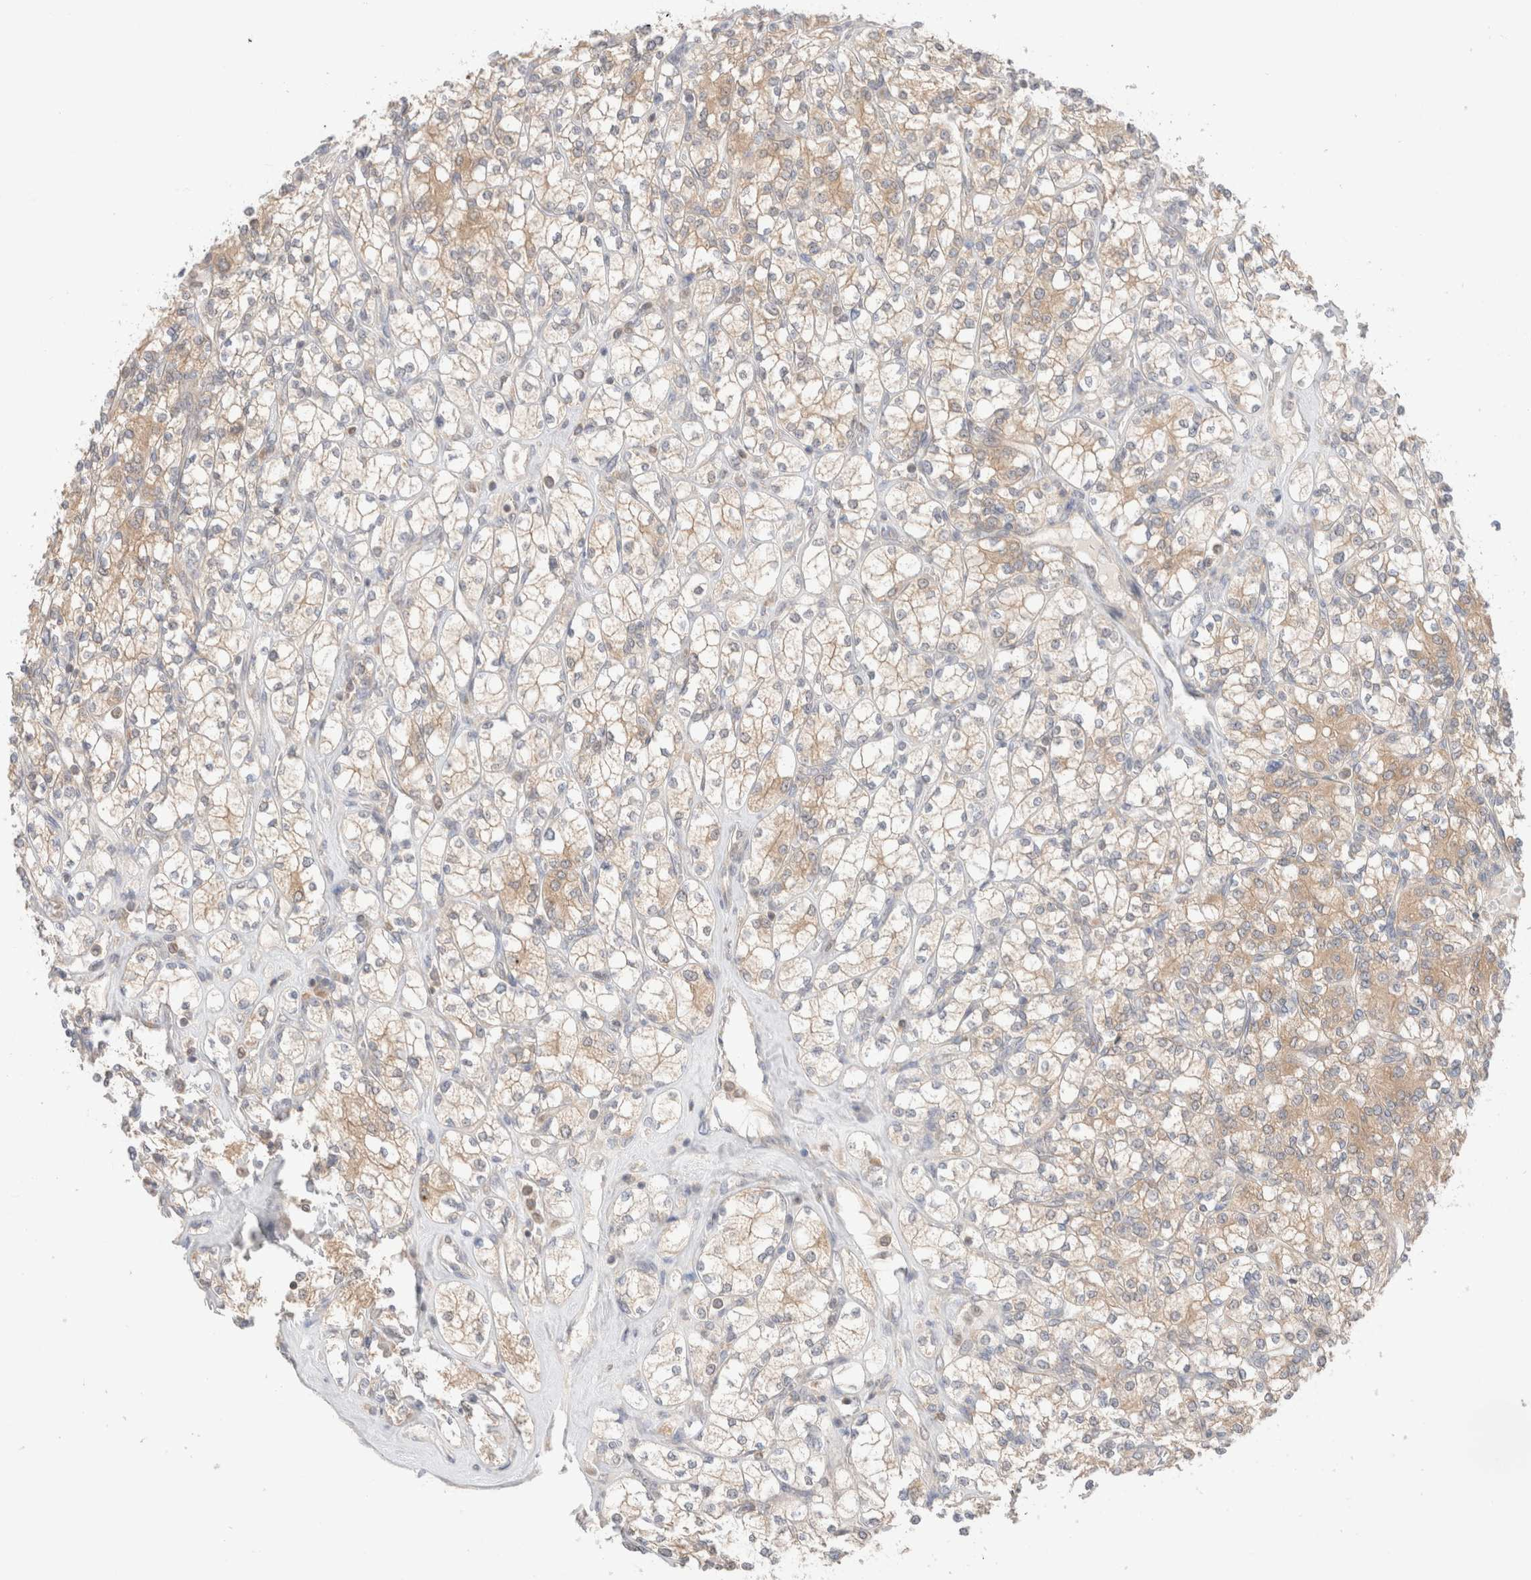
{"staining": {"intensity": "moderate", "quantity": ">75%", "location": "cytoplasmic/membranous"}, "tissue": "renal cancer", "cell_type": "Tumor cells", "image_type": "cancer", "snomed": [{"axis": "morphology", "description": "Adenocarcinoma, NOS"}, {"axis": "topography", "description": "Kidney"}], "caption": "Immunohistochemistry (IHC) histopathology image of human renal adenocarcinoma stained for a protein (brown), which exhibits medium levels of moderate cytoplasmic/membranous expression in approximately >75% of tumor cells.", "gene": "XKR4", "patient": {"sex": "male", "age": 77}}